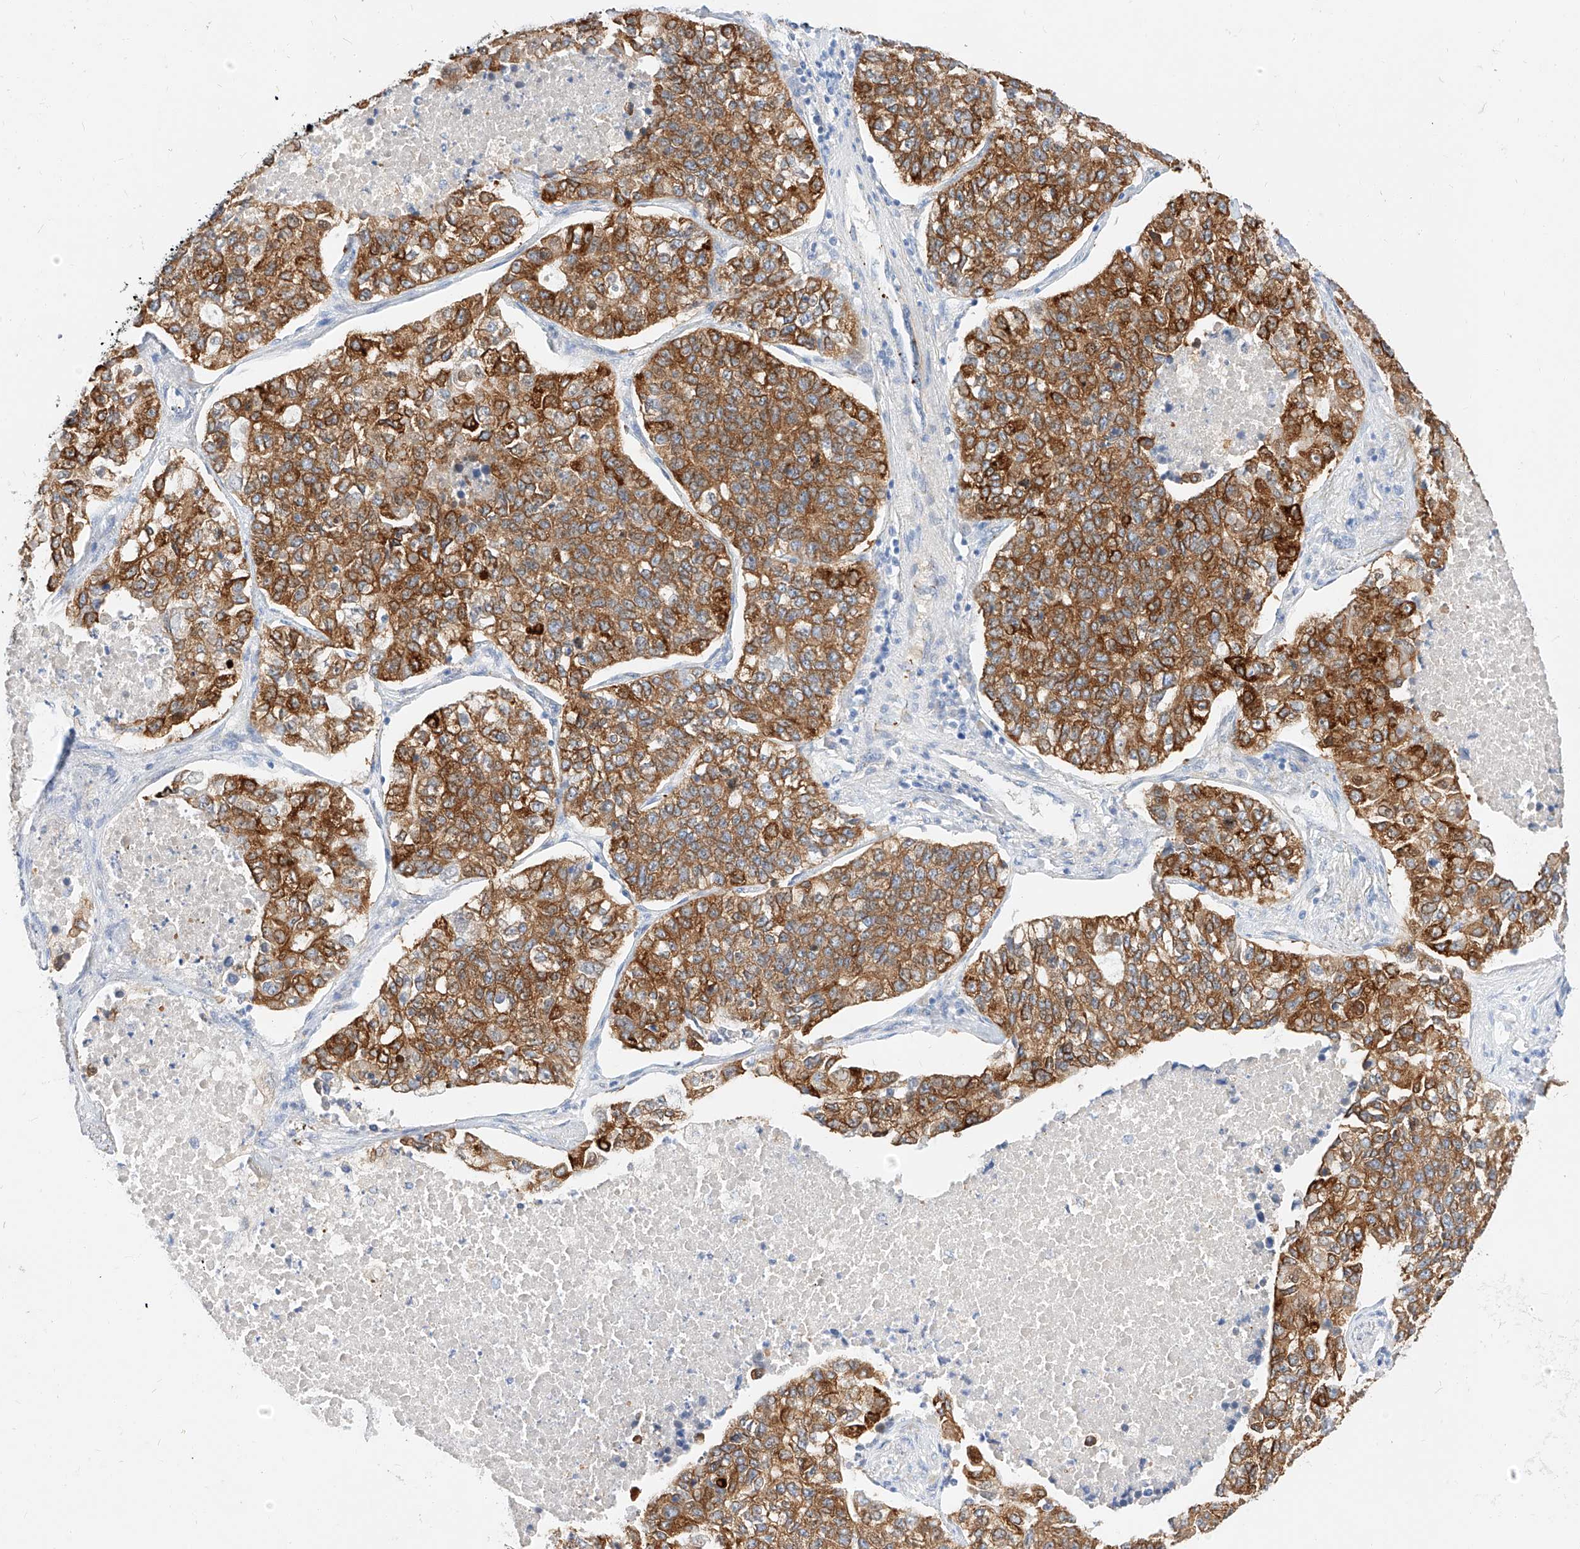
{"staining": {"intensity": "moderate", "quantity": ">75%", "location": "cytoplasmic/membranous"}, "tissue": "lung cancer", "cell_type": "Tumor cells", "image_type": "cancer", "snomed": [{"axis": "morphology", "description": "Adenocarcinoma, NOS"}, {"axis": "topography", "description": "Lung"}], "caption": "Approximately >75% of tumor cells in human lung cancer exhibit moderate cytoplasmic/membranous protein positivity as visualized by brown immunohistochemical staining.", "gene": "MAP7", "patient": {"sex": "male", "age": 49}}